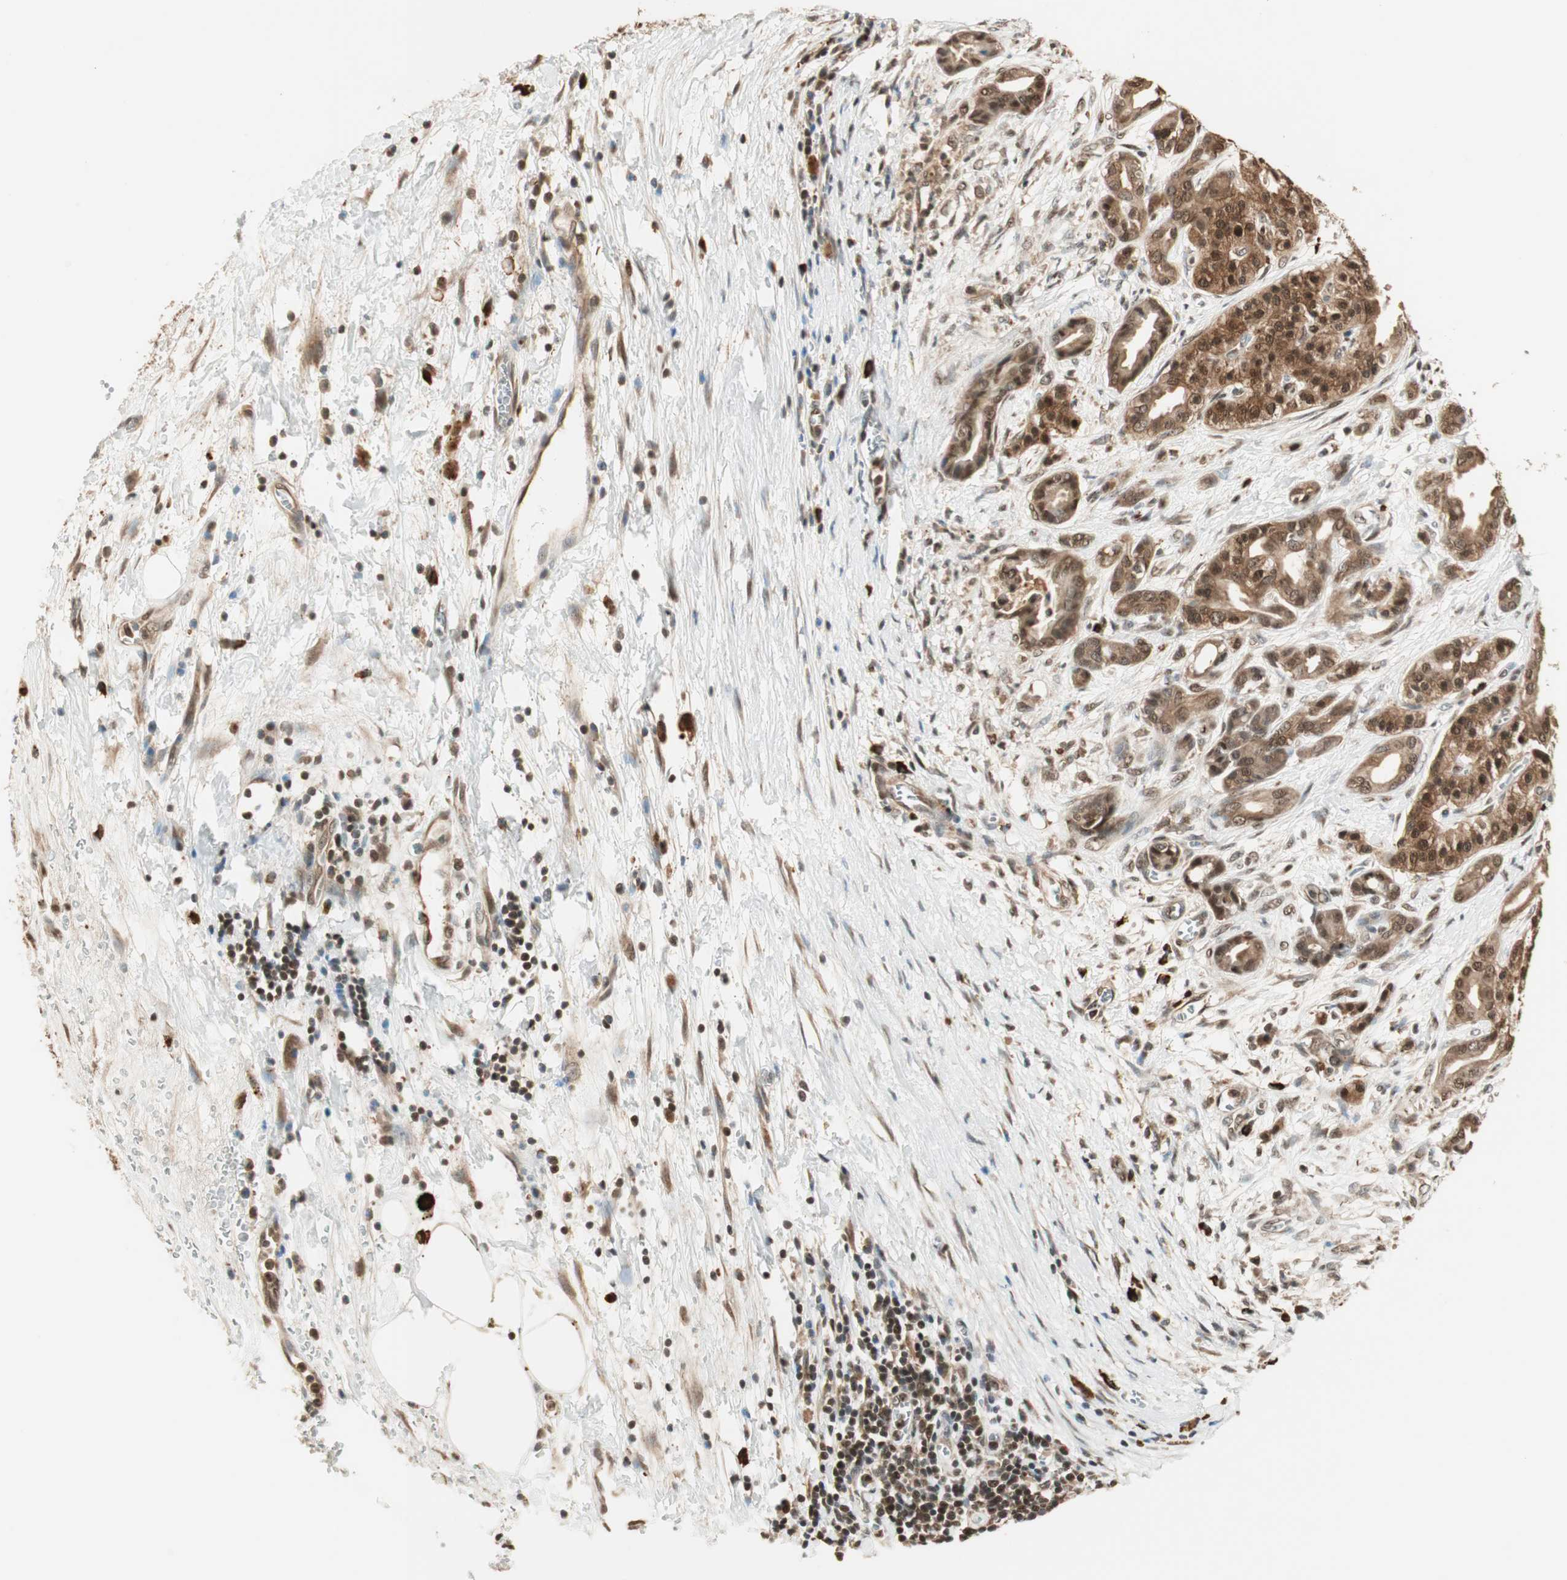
{"staining": {"intensity": "strong", "quantity": ">75%", "location": "cytoplasmic/membranous,nuclear"}, "tissue": "pancreatic cancer", "cell_type": "Tumor cells", "image_type": "cancer", "snomed": [{"axis": "morphology", "description": "Adenocarcinoma, NOS"}, {"axis": "topography", "description": "Pancreas"}], "caption": "This is an image of IHC staining of pancreatic adenocarcinoma, which shows strong positivity in the cytoplasmic/membranous and nuclear of tumor cells.", "gene": "ZNF443", "patient": {"sex": "male", "age": 59}}